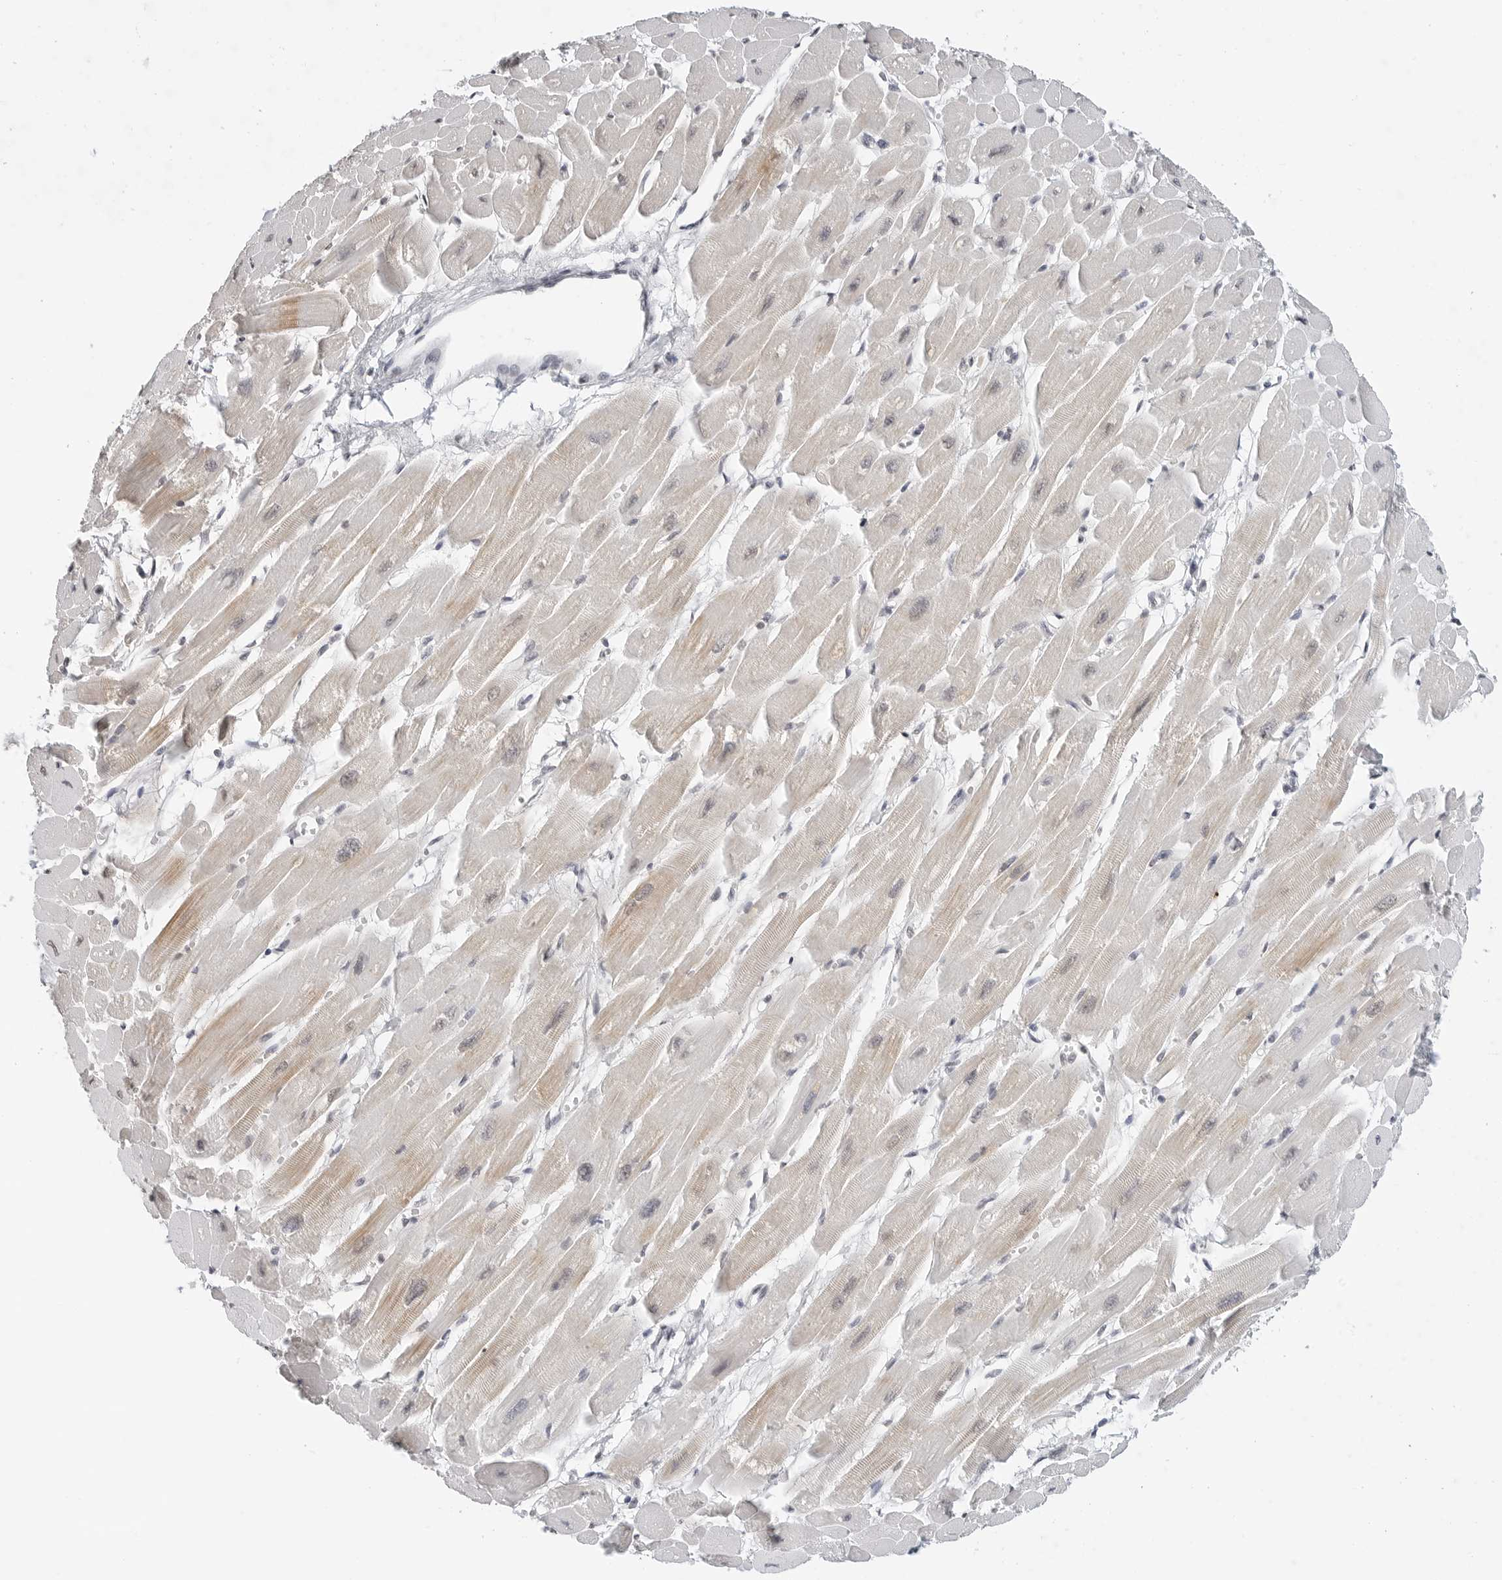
{"staining": {"intensity": "weak", "quantity": "25%-75%", "location": "cytoplasmic/membranous,nuclear"}, "tissue": "heart muscle", "cell_type": "Cardiomyocytes", "image_type": "normal", "snomed": [{"axis": "morphology", "description": "Normal tissue, NOS"}, {"axis": "topography", "description": "Heart"}], "caption": "Brown immunohistochemical staining in unremarkable human heart muscle displays weak cytoplasmic/membranous,nuclear expression in approximately 25%-75% of cardiomyocytes.", "gene": "METAP1", "patient": {"sex": "female", "age": 54}}